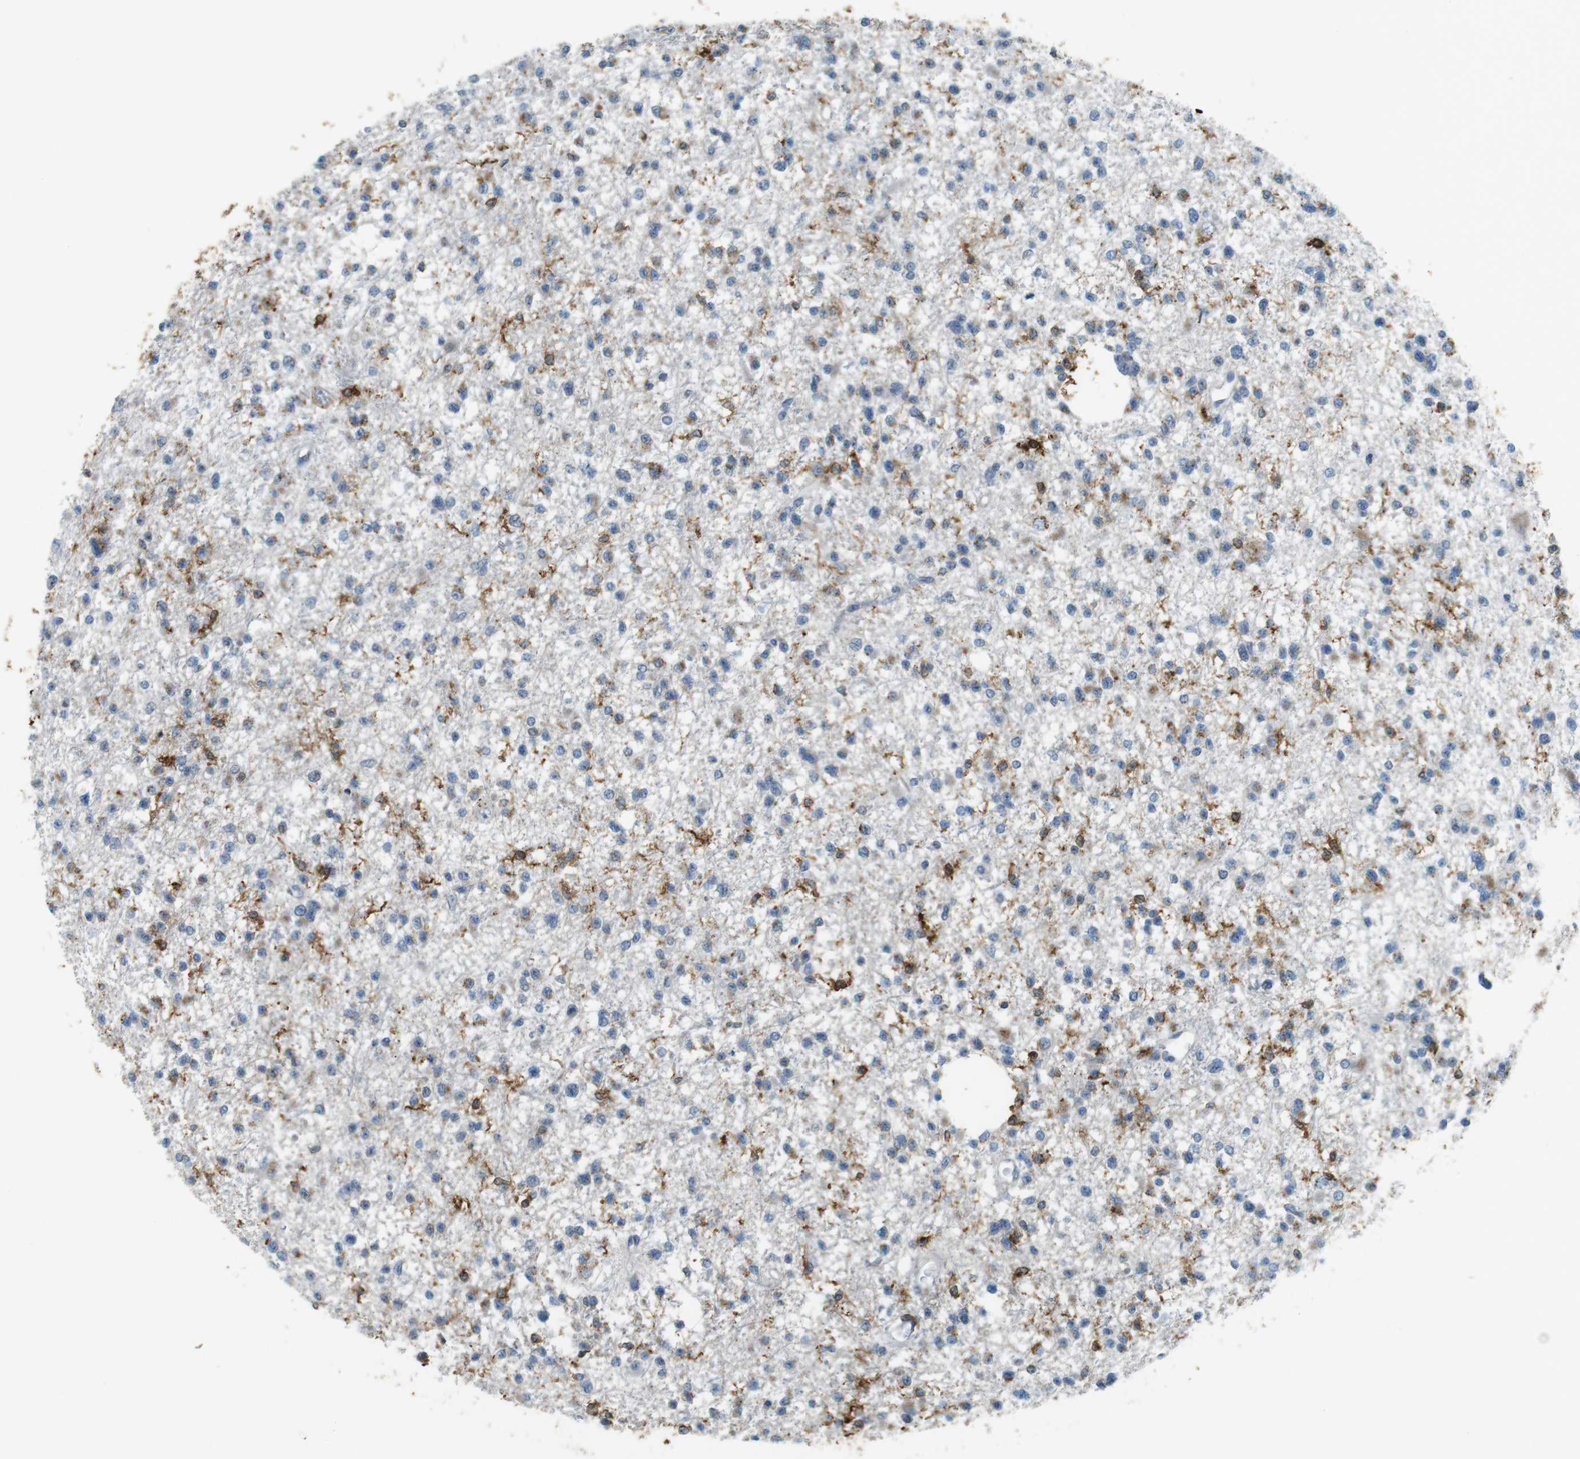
{"staining": {"intensity": "weak", "quantity": "25%-75%", "location": "cytoplasmic/membranous"}, "tissue": "glioma", "cell_type": "Tumor cells", "image_type": "cancer", "snomed": [{"axis": "morphology", "description": "Glioma, malignant, Low grade"}, {"axis": "topography", "description": "Brain"}], "caption": "The immunohistochemical stain labels weak cytoplasmic/membranous expression in tumor cells of low-grade glioma (malignant) tissue. The staining was performed using DAB (3,3'-diaminobenzidine) to visualize the protein expression in brown, while the nuclei were stained in blue with hematoxylin (Magnification: 20x).", "gene": "HLA-DRA", "patient": {"sex": "female", "age": 22}}